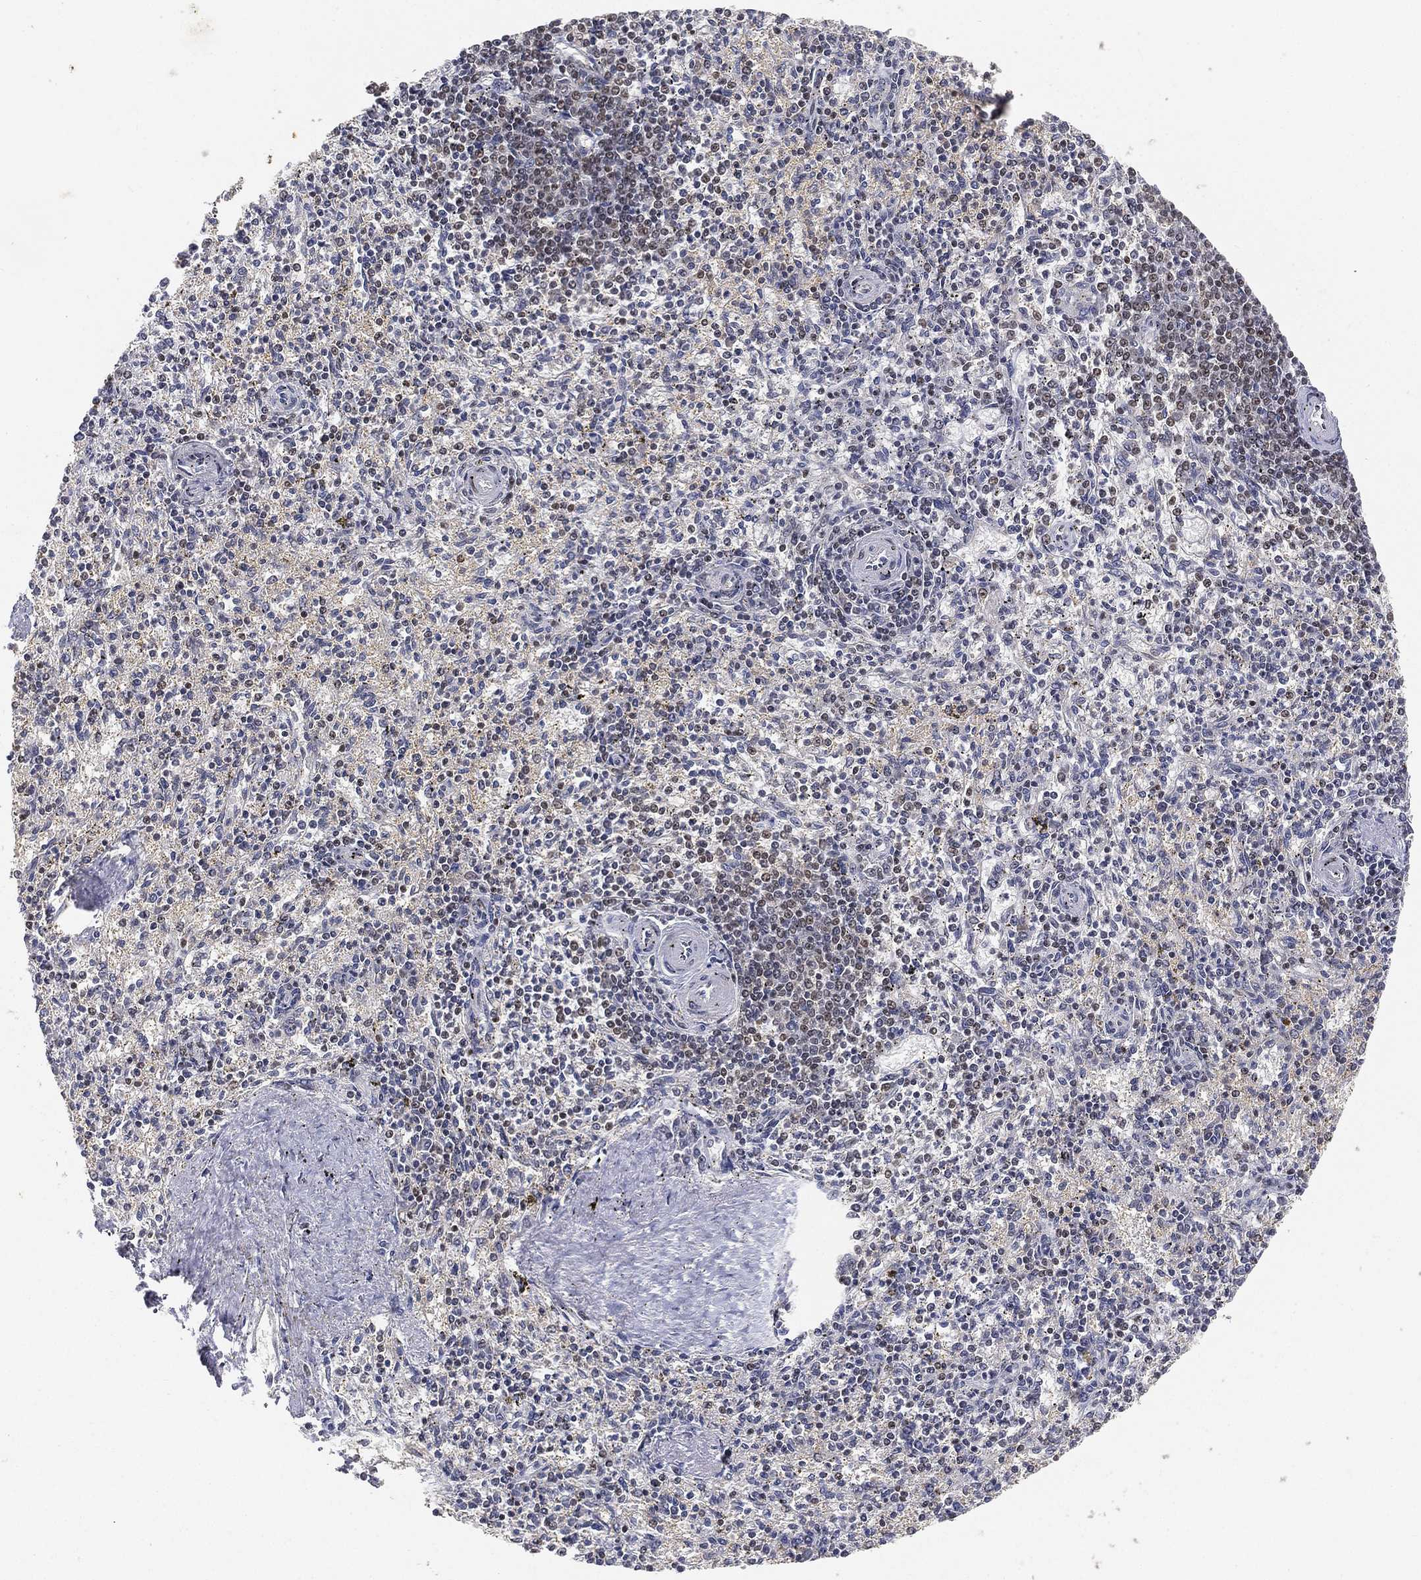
{"staining": {"intensity": "moderate", "quantity": "25%-75%", "location": "nuclear"}, "tissue": "spleen", "cell_type": "Cells in red pulp", "image_type": "normal", "snomed": [{"axis": "morphology", "description": "Normal tissue, NOS"}, {"axis": "topography", "description": "Spleen"}], "caption": "This micrograph demonstrates normal spleen stained with IHC to label a protein in brown. The nuclear of cells in red pulp show moderate positivity for the protein. Nuclei are counter-stained blue.", "gene": "CRTC3", "patient": {"sex": "female", "age": 37}}